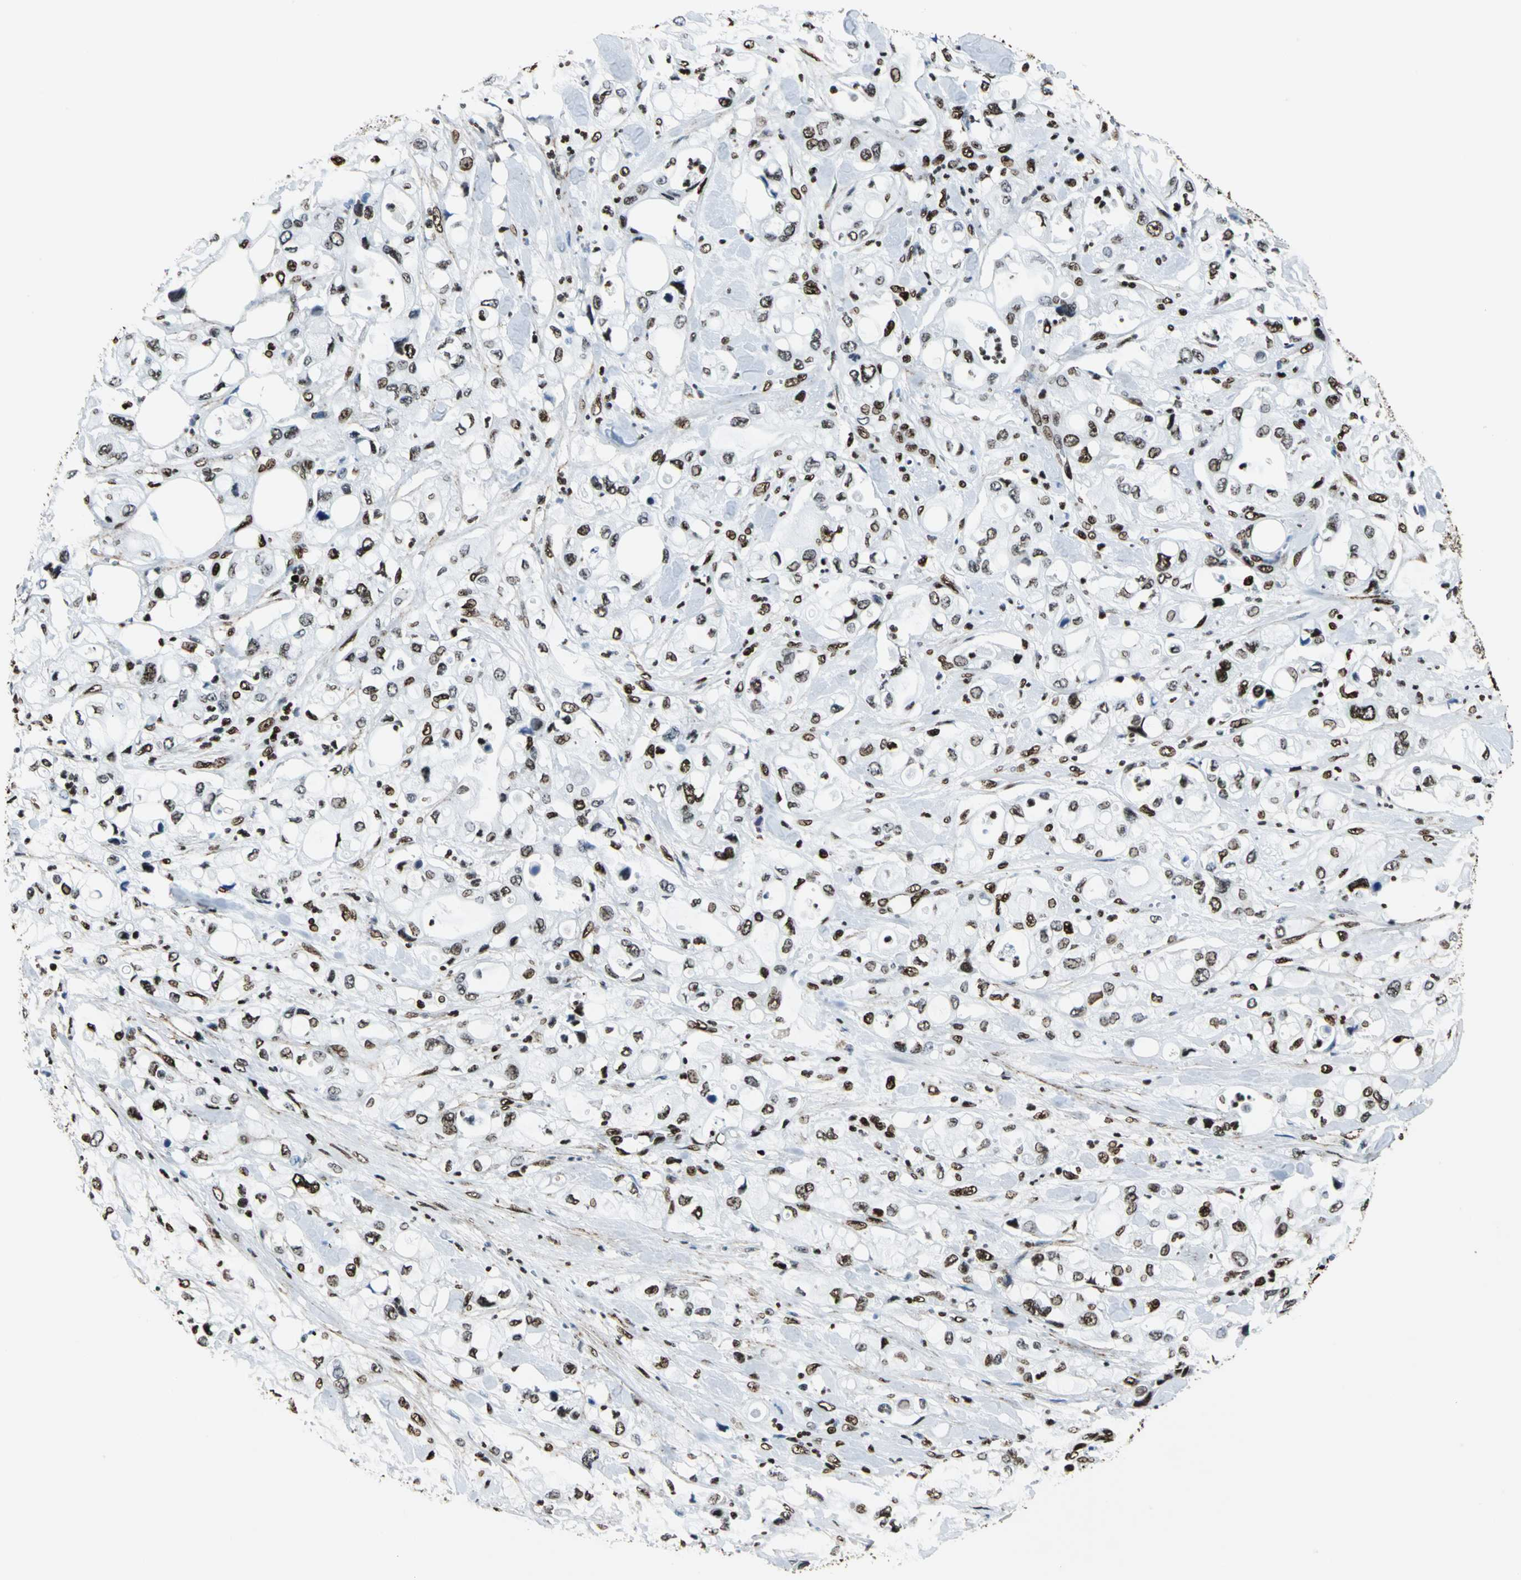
{"staining": {"intensity": "moderate", "quantity": ">75%", "location": "nuclear"}, "tissue": "pancreatic cancer", "cell_type": "Tumor cells", "image_type": "cancer", "snomed": [{"axis": "morphology", "description": "Adenocarcinoma, NOS"}, {"axis": "topography", "description": "Pancreas"}], "caption": "Adenocarcinoma (pancreatic) stained with a brown dye reveals moderate nuclear positive expression in approximately >75% of tumor cells.", "gene": "APEX1", "patient": {"sex": "male", "age": 70}}